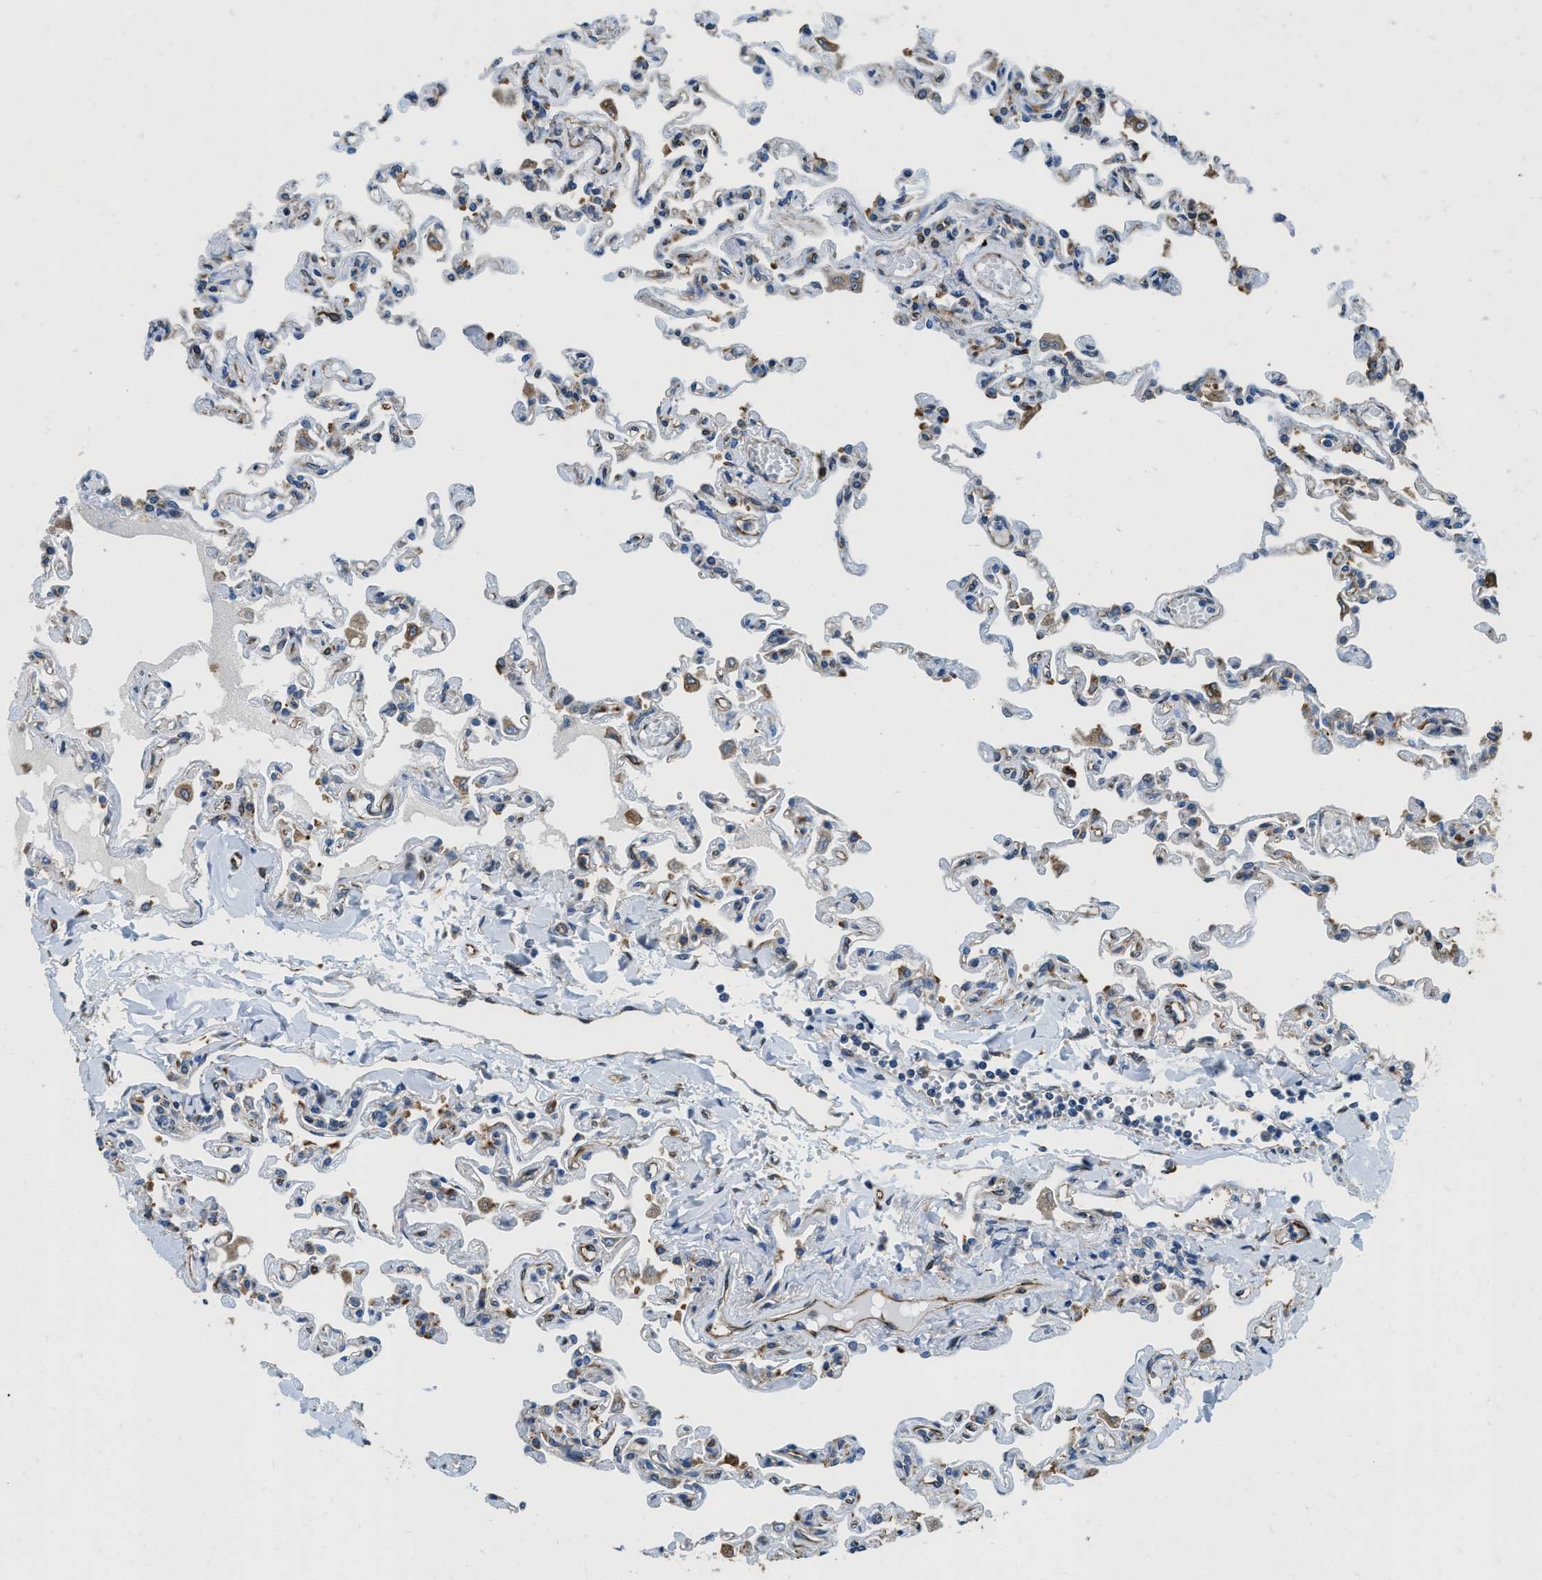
{"staining": {"intensity": "weak", "quantity": "<25%", "location": "cytoplasmic/membranous"}, "tissue": "lung", "cell_type": "Alveolar cells", "image_type": "normal", "snomed": [{"axis": "morphology", "description": "Normal tissue, NOS"}, {"axis": "topography", "description": "Lung"}], "caption": "Micrograph shows no significant protein expression in alveolar cells of benign lung.", "gene": "HSD17B12", "patient": {"sex": "male", "age": 21}}